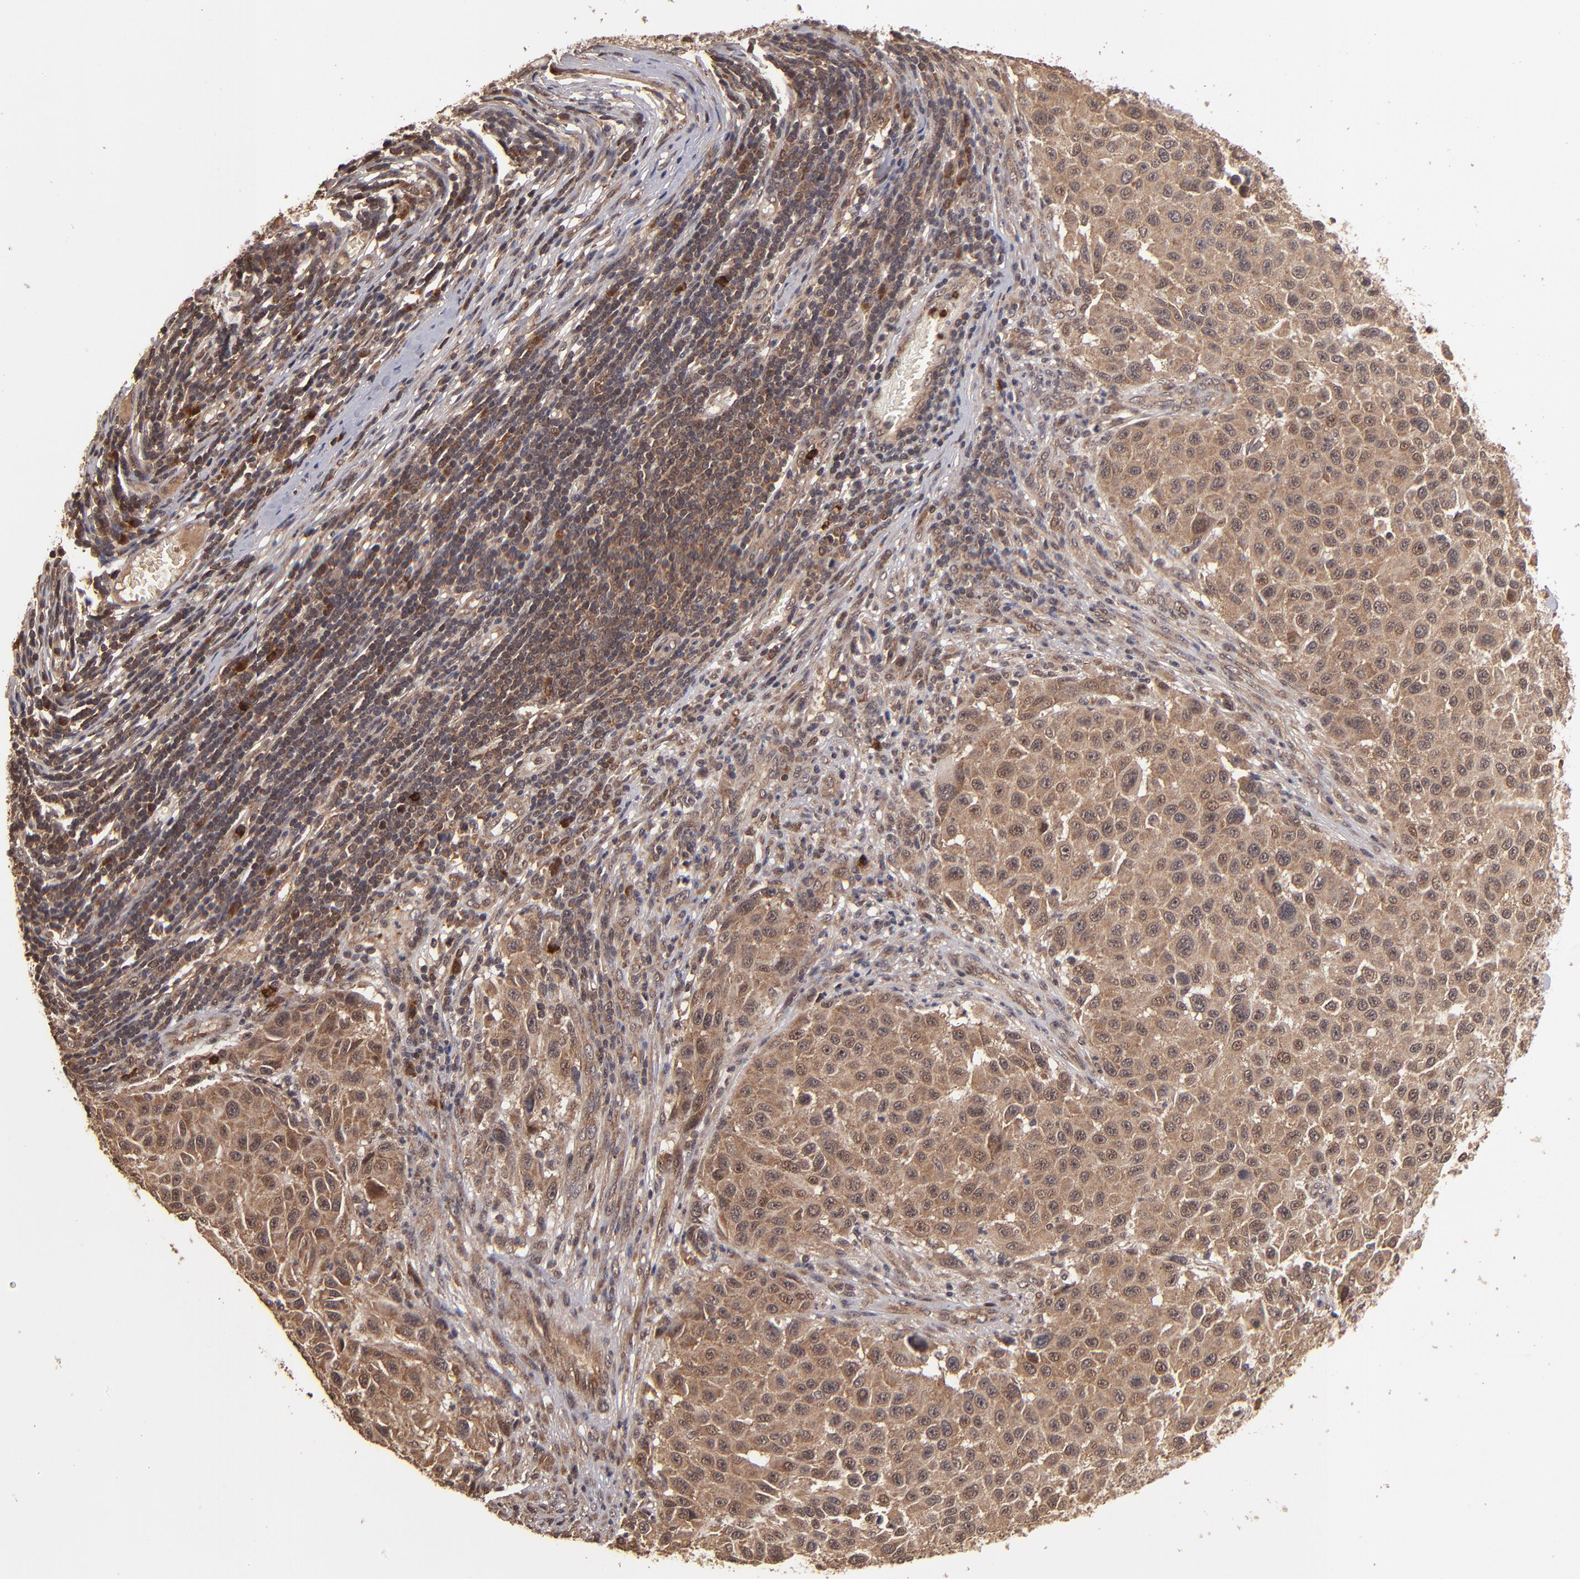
{"staining": {"intensity": "strong", "quantity": ">75%", "location": "cytoplasmic/membranous"}, "tissue": "melanoma", "cell_type": "Tumor cells", "image_type": "cancer", "snomed": [{"axis": "morphology", "description": "Malignant melanoma, Metastatic site"}, {"axis": "topography", "description": "Lymph node"}], "caption": "Immunohistochemical staining of melanoma reveals high levels of strong cytoplasmic/membranous protein staining in approximately >75% of tumor cells.", "gene": "NFE2L2", "patient": {"sex": "male", "age": 61}}